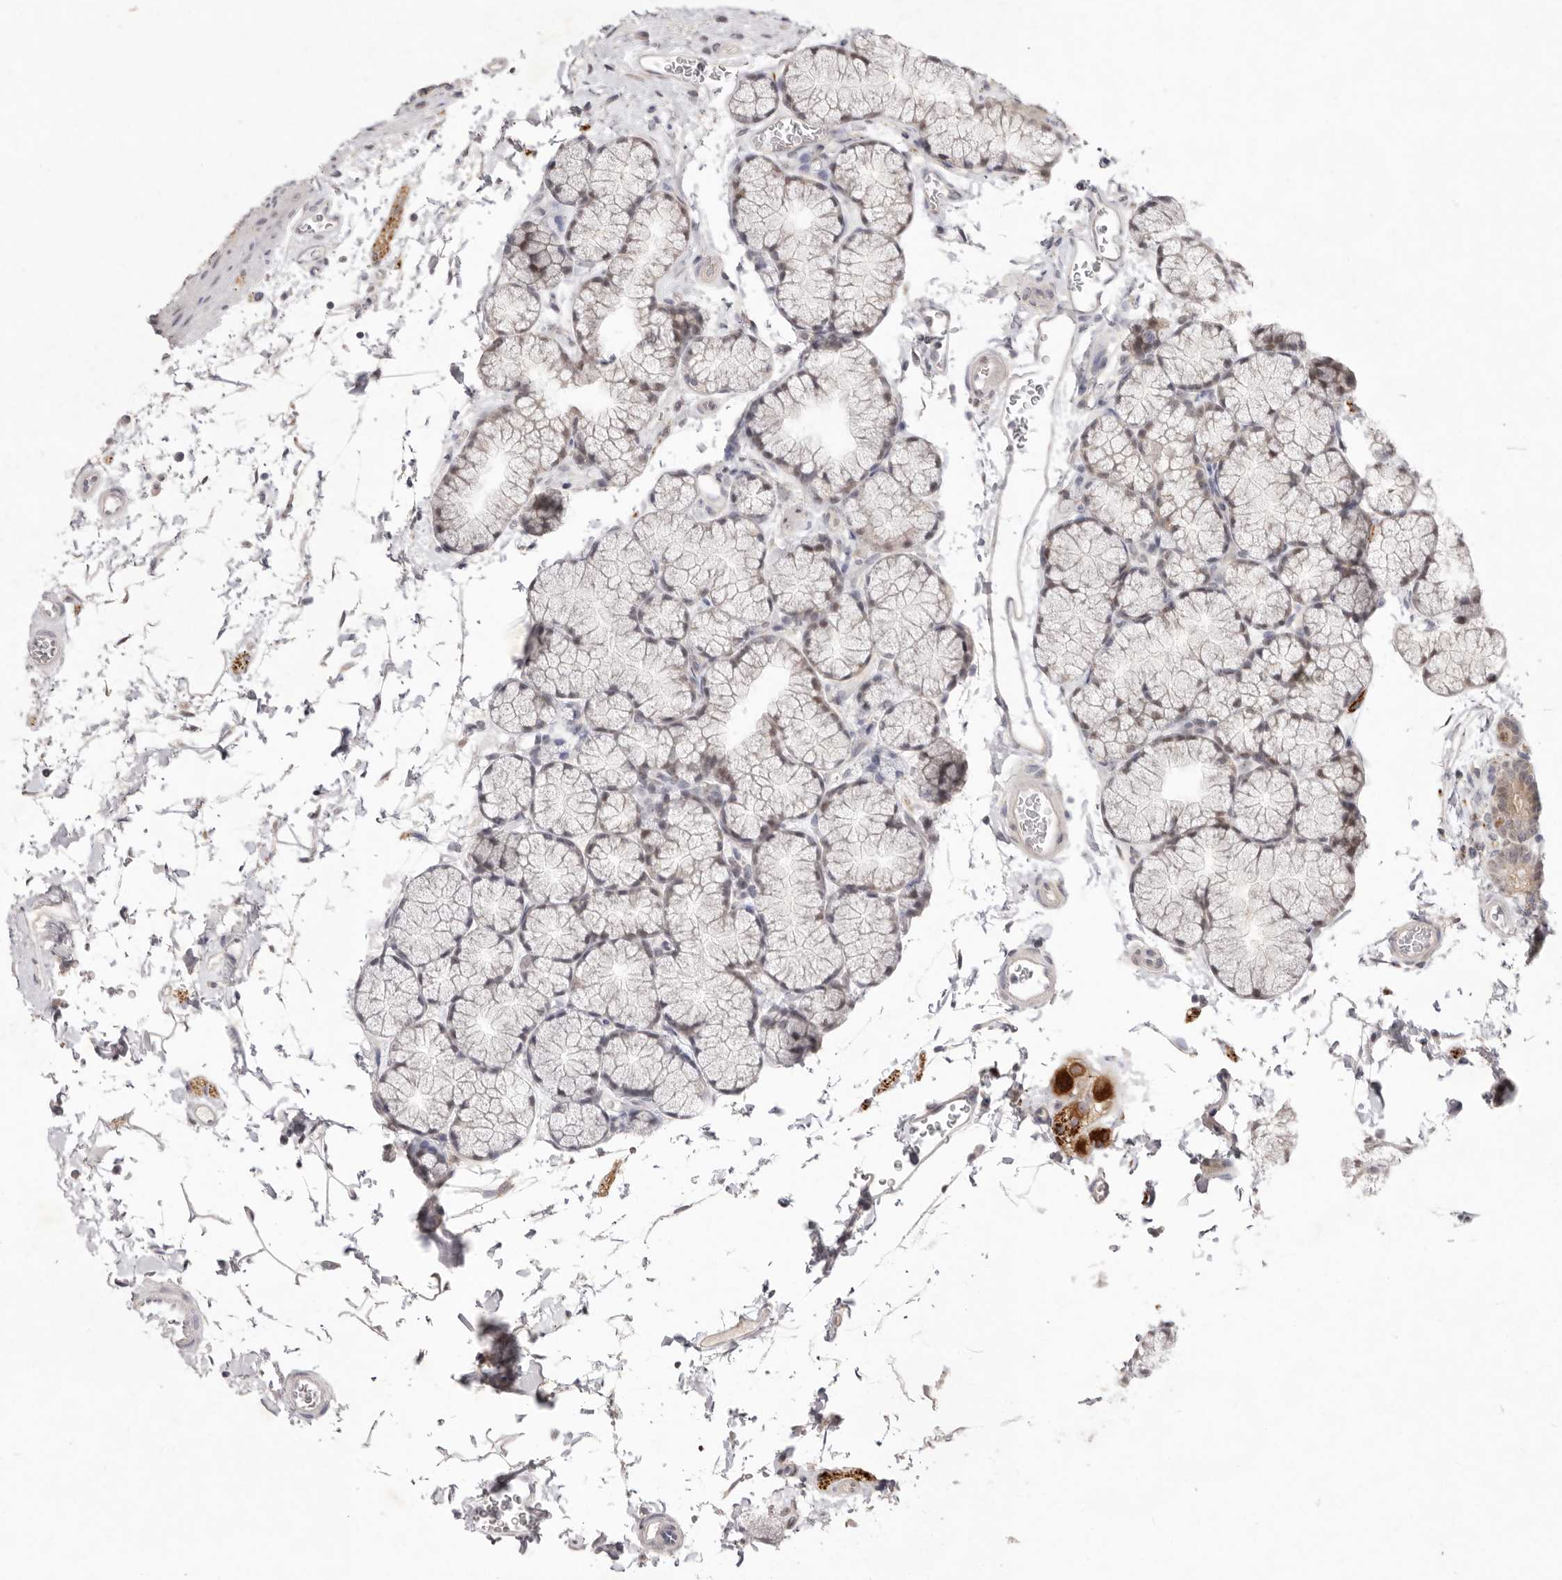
{"staining": {"intensity": "moderate", "quantity": "25%-75%", "location": "cytoplasmic/membranous,nuclear"}, "tissue": "duodenum", "cell_type": "Glandular cells", "image_type": "normal", "snomed": [{"axis": "morphology", "description": "Normal tissue, NOS"}, {"axis": "topography", "description": "Duodenum"}], "caption": "Unremarkable duodenum was stained to show a protein in brown. There is medium levels of moderate cytoplasmic/membranous,nuclear expression in approximately 25%-75% of glandular cells. (DAB IHC with brightfield microscopy, high magnification).", "gene": "TADA1", "patient": {"sex": "male", "age": 35}}